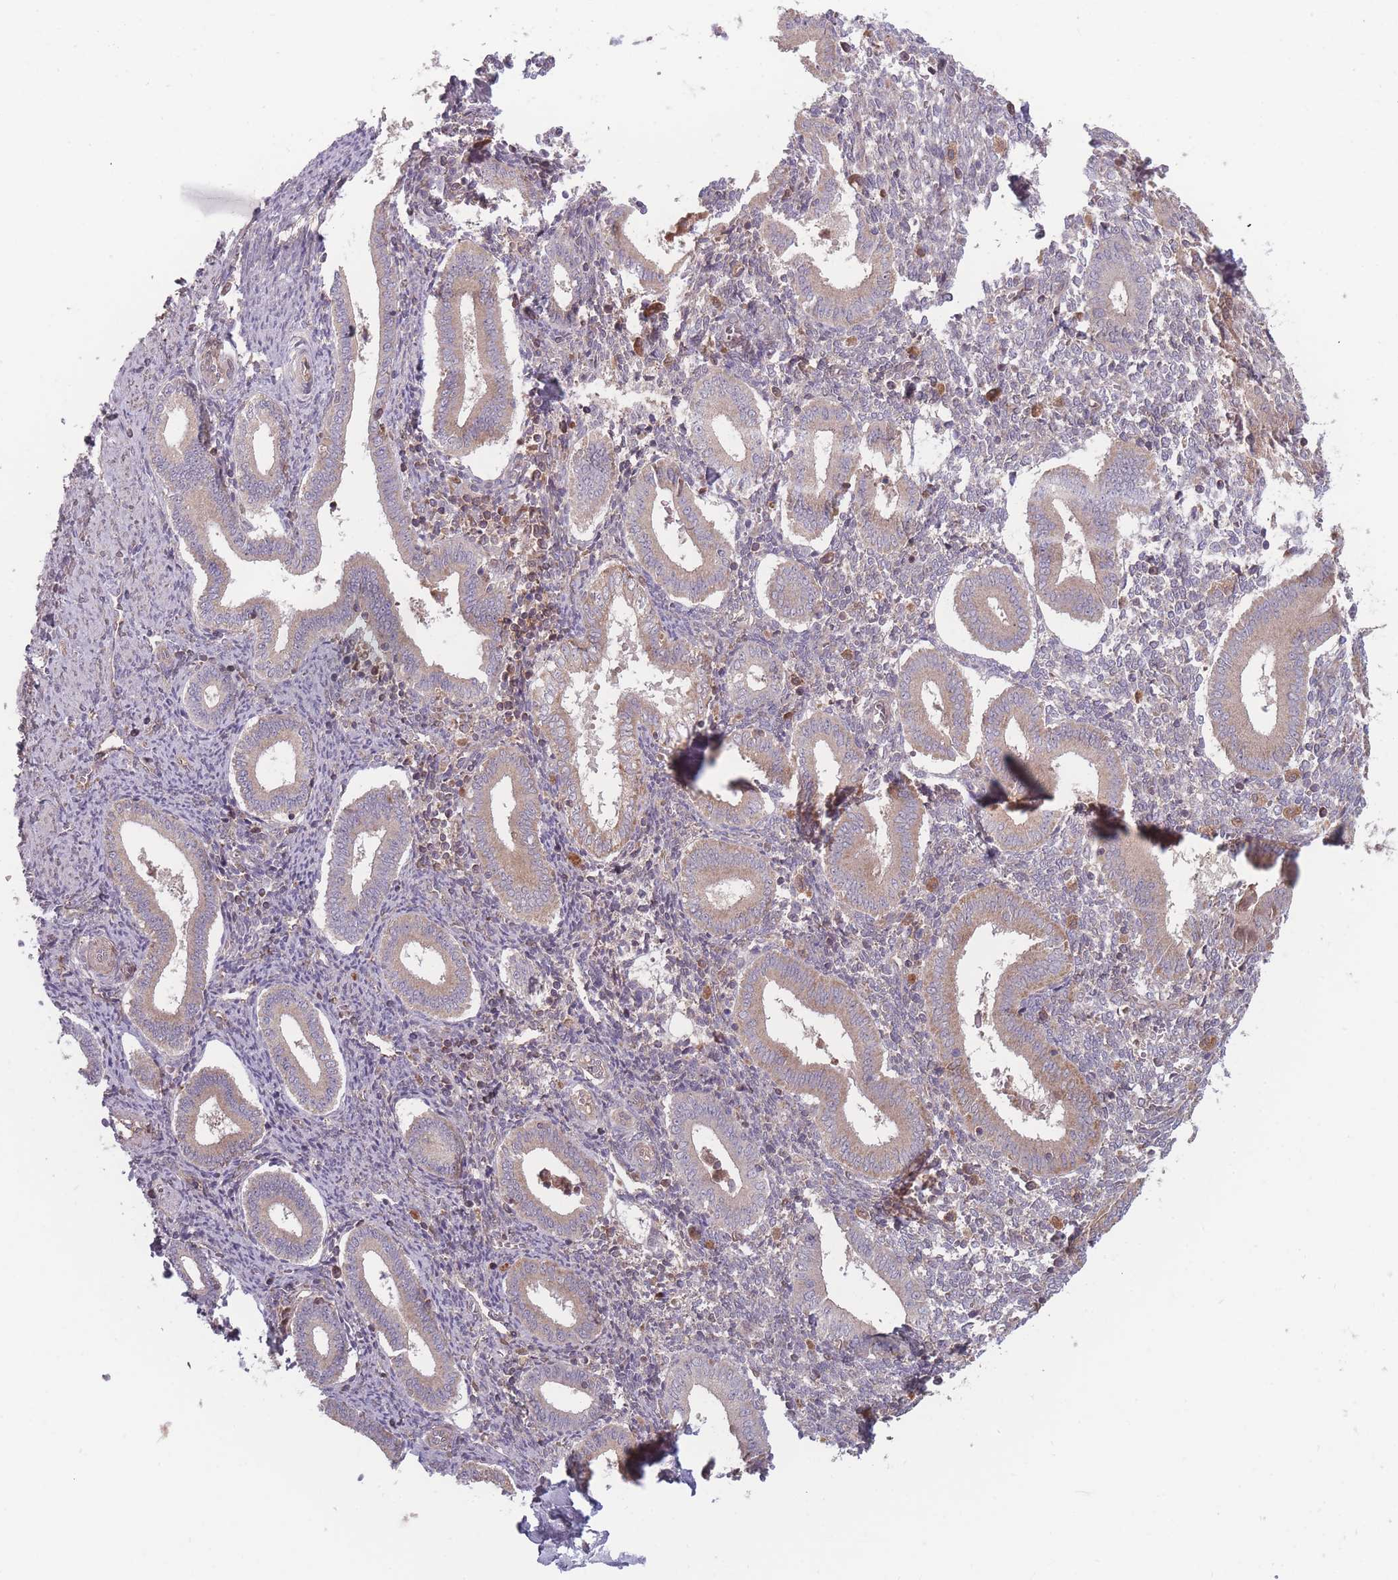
{"staining": {"intensity": "moderate", "quantity": "25%-75%", "location": "cytoplasmic/membranous"}, "tissue": "endometrium", "cell_type": "Cells in endometrial stroma", "image_type": "normal", "snomed": [{"axis": "morphology", "description": "Normal tissue, NOS"}, {"axis": "topography", "description": "Endometrium"}], "caption": "Moderate cytoplasmic/membranous protein expression is identified in about 25%-75% of cells in endometrial stroma in endometrium.", "gene": "ATP5MGL", "patient": {"sex": "female", "age": 44}}